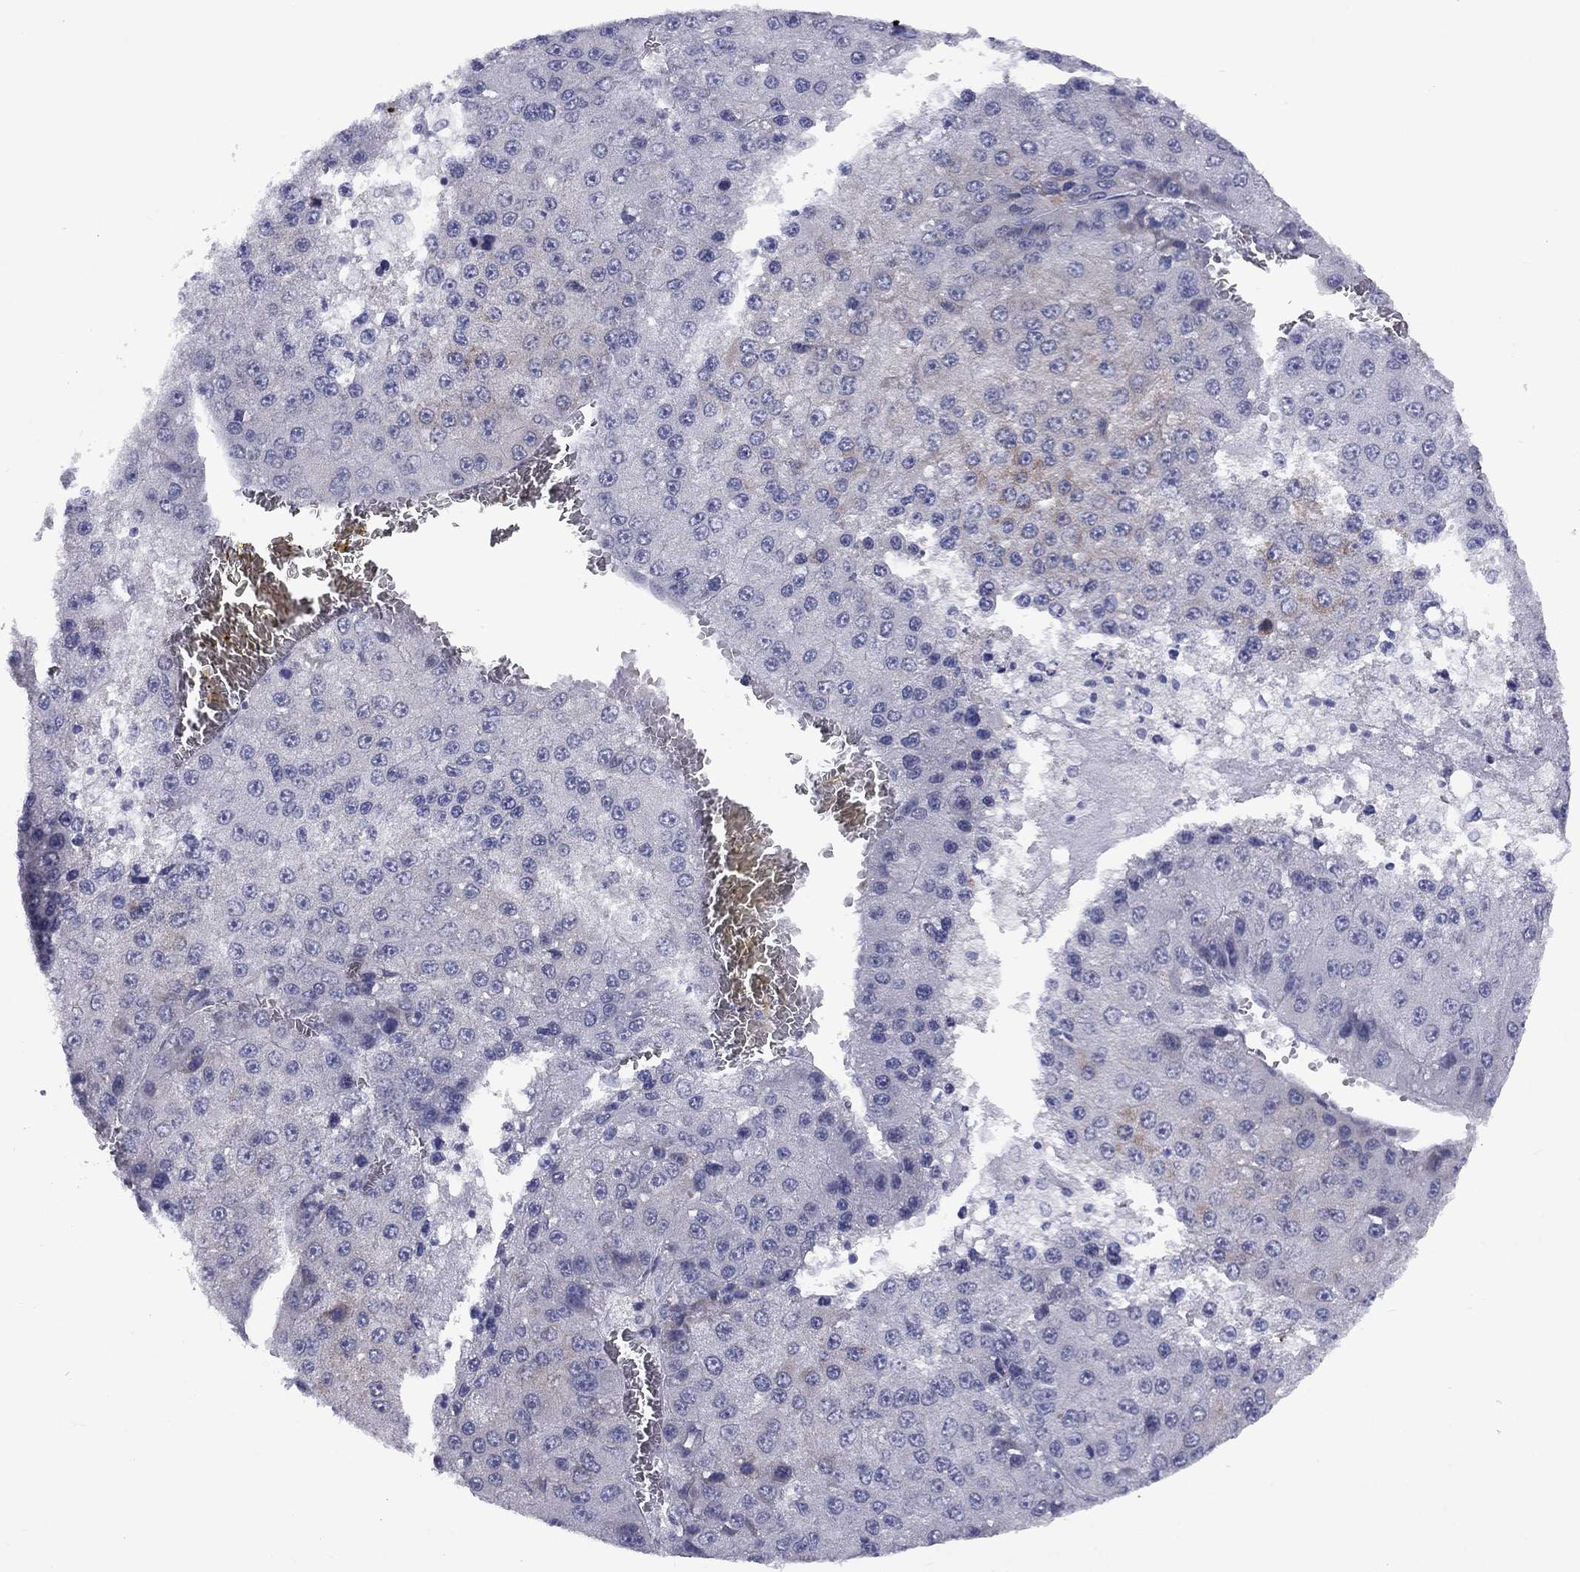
{"staining": {"intensity": "negative", "quantity": "none", "location": "none"}, "tissue": "liver cancer", "cell_type": "Tumor cells", "image_type": "cancer", "snomed": [{"axis": "morphology", "description": "Carcinoma, Hepatocellular, NOS"}, {"axis": "topography", "description": "Liver"}], "caption": "Micrograph shows no protein expression in tumor cells of liver cancer tissue.", "gene": "CACNA1A", "patient": {"sex": "female", "age": 73}}